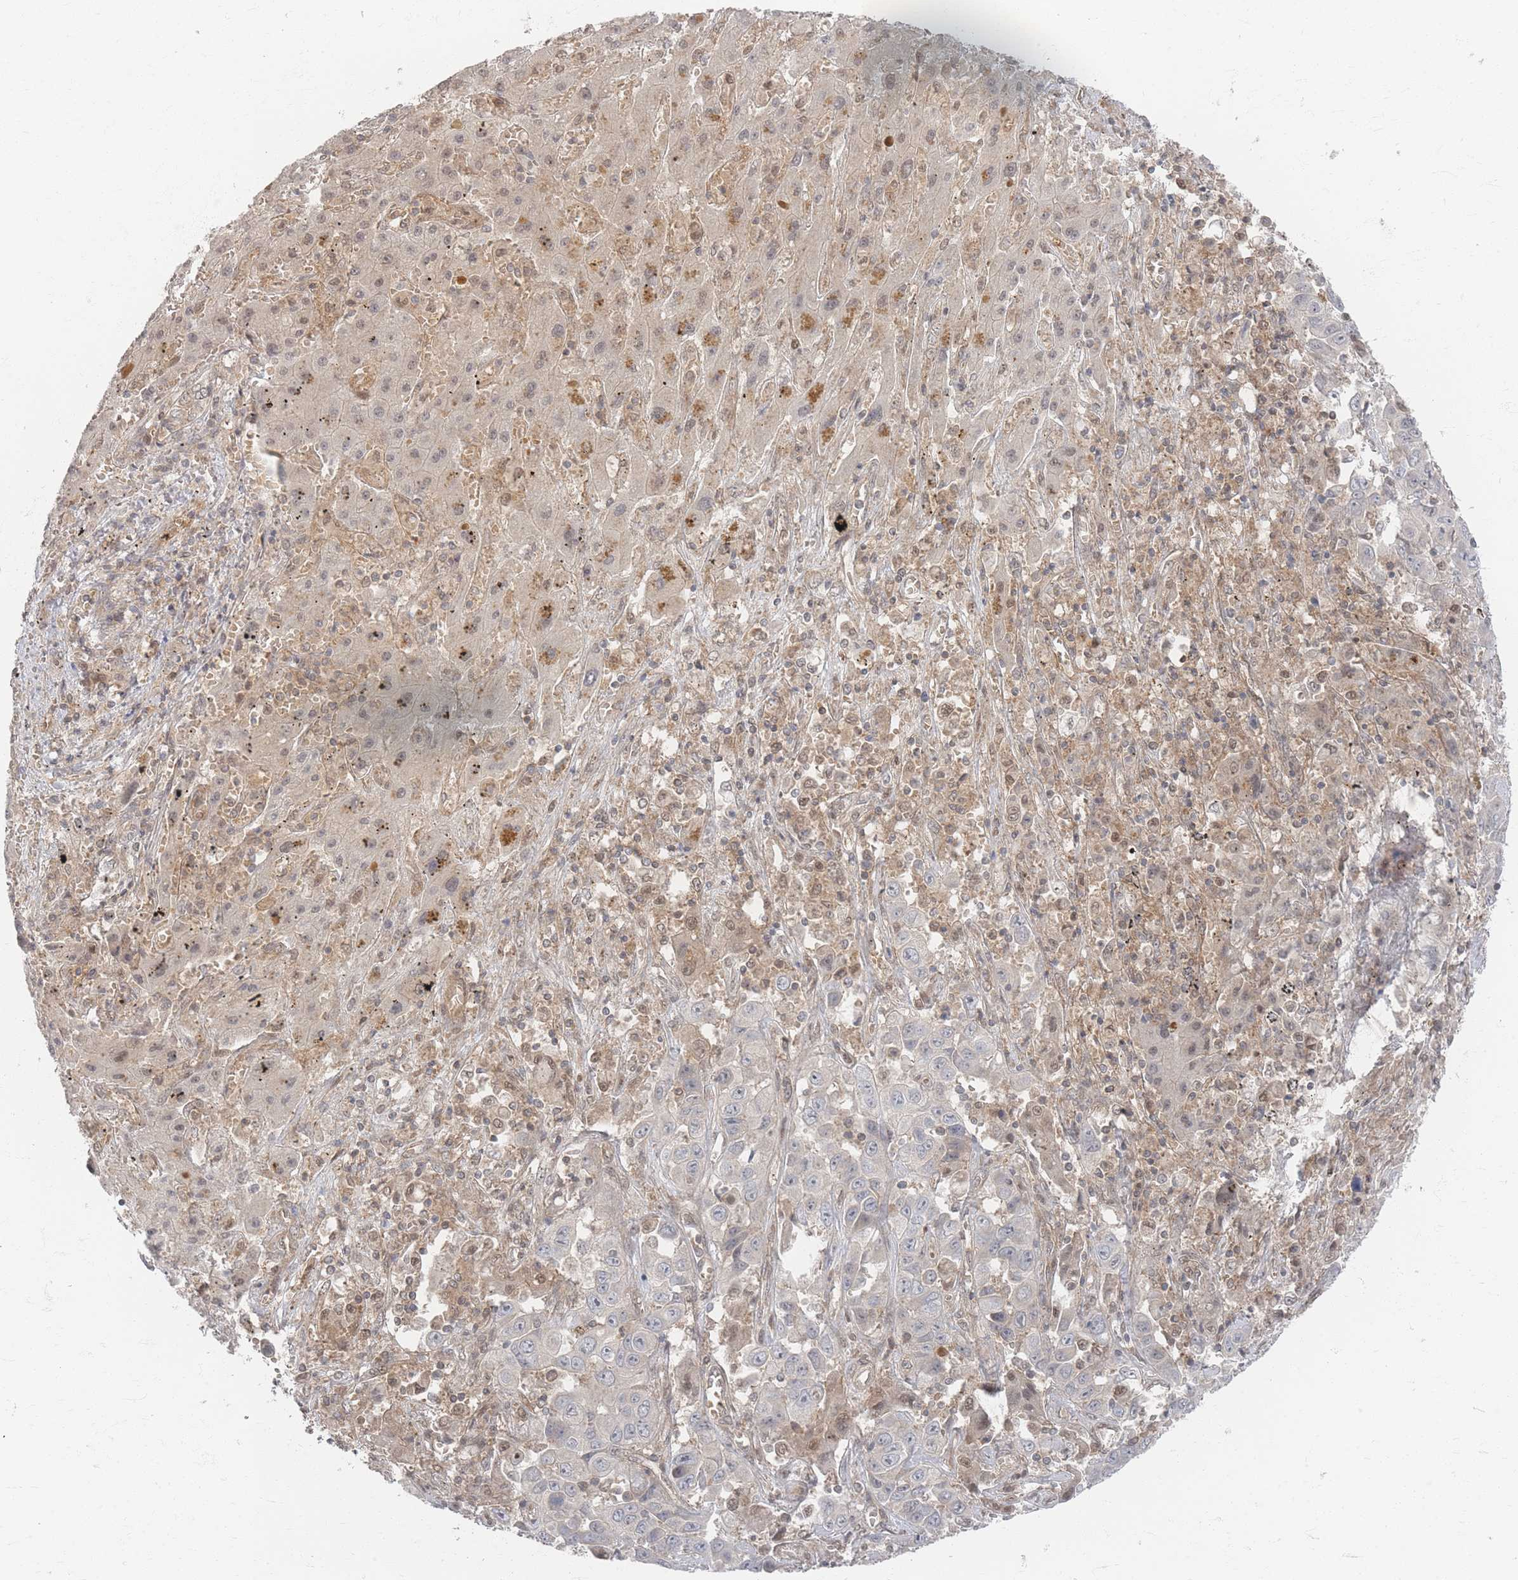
{"staining": {"intensity": "negative", "quantity": "none", "location": "none"}, "tissue": "liver cancer", "cell_type": "Tumor cells", "image_type": "cancer", "snomed": [{"axis": "morphology", "description": "Cholangiocarcinoma"}, {"axis": "topography", "description": "Liver"}], "caption": "Histopathology image shows no protein positivity in tumor cells of liver cancer (cholangiocarcinoma) tissue.", "gene": "PSMD9", "patient": {"sex": "female", "age": 52}}